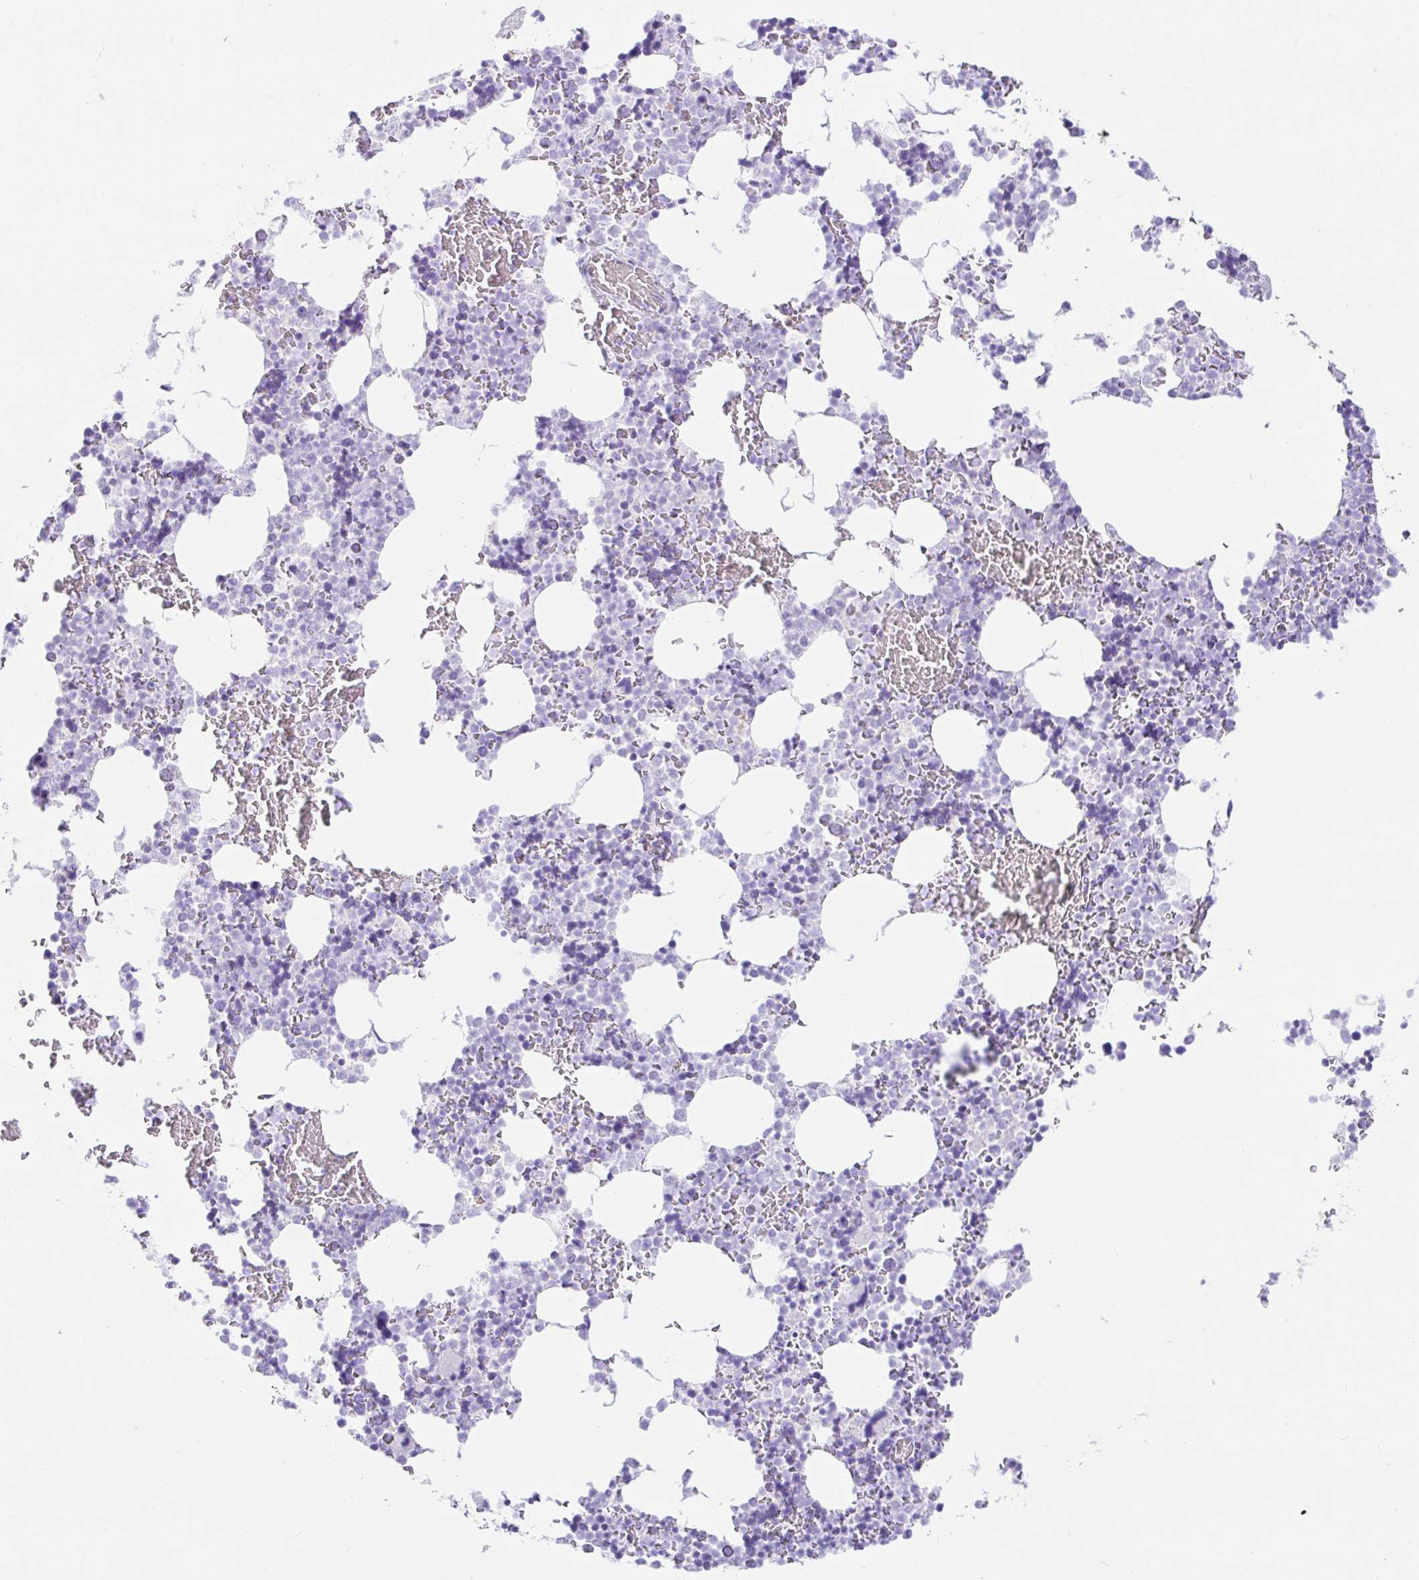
{"staining": {"intensity": "negative", "quantity": "none", "location": "none"}, "tissue": "bone marrow", "cell_type": "Hematopoietic cells", "image_type": "normal", "snomed": [{"axis": "morphology", "description": "Normal tissue, NOS"}, {"axis": "topography", "description": "Bone marrow"}], "caption": "Human bone marrow stained for a protein using IHC exhibits no staining in hematopoietic cells.", "gene": "PAX8", "patient": {"sex": "female", "age": 42}}